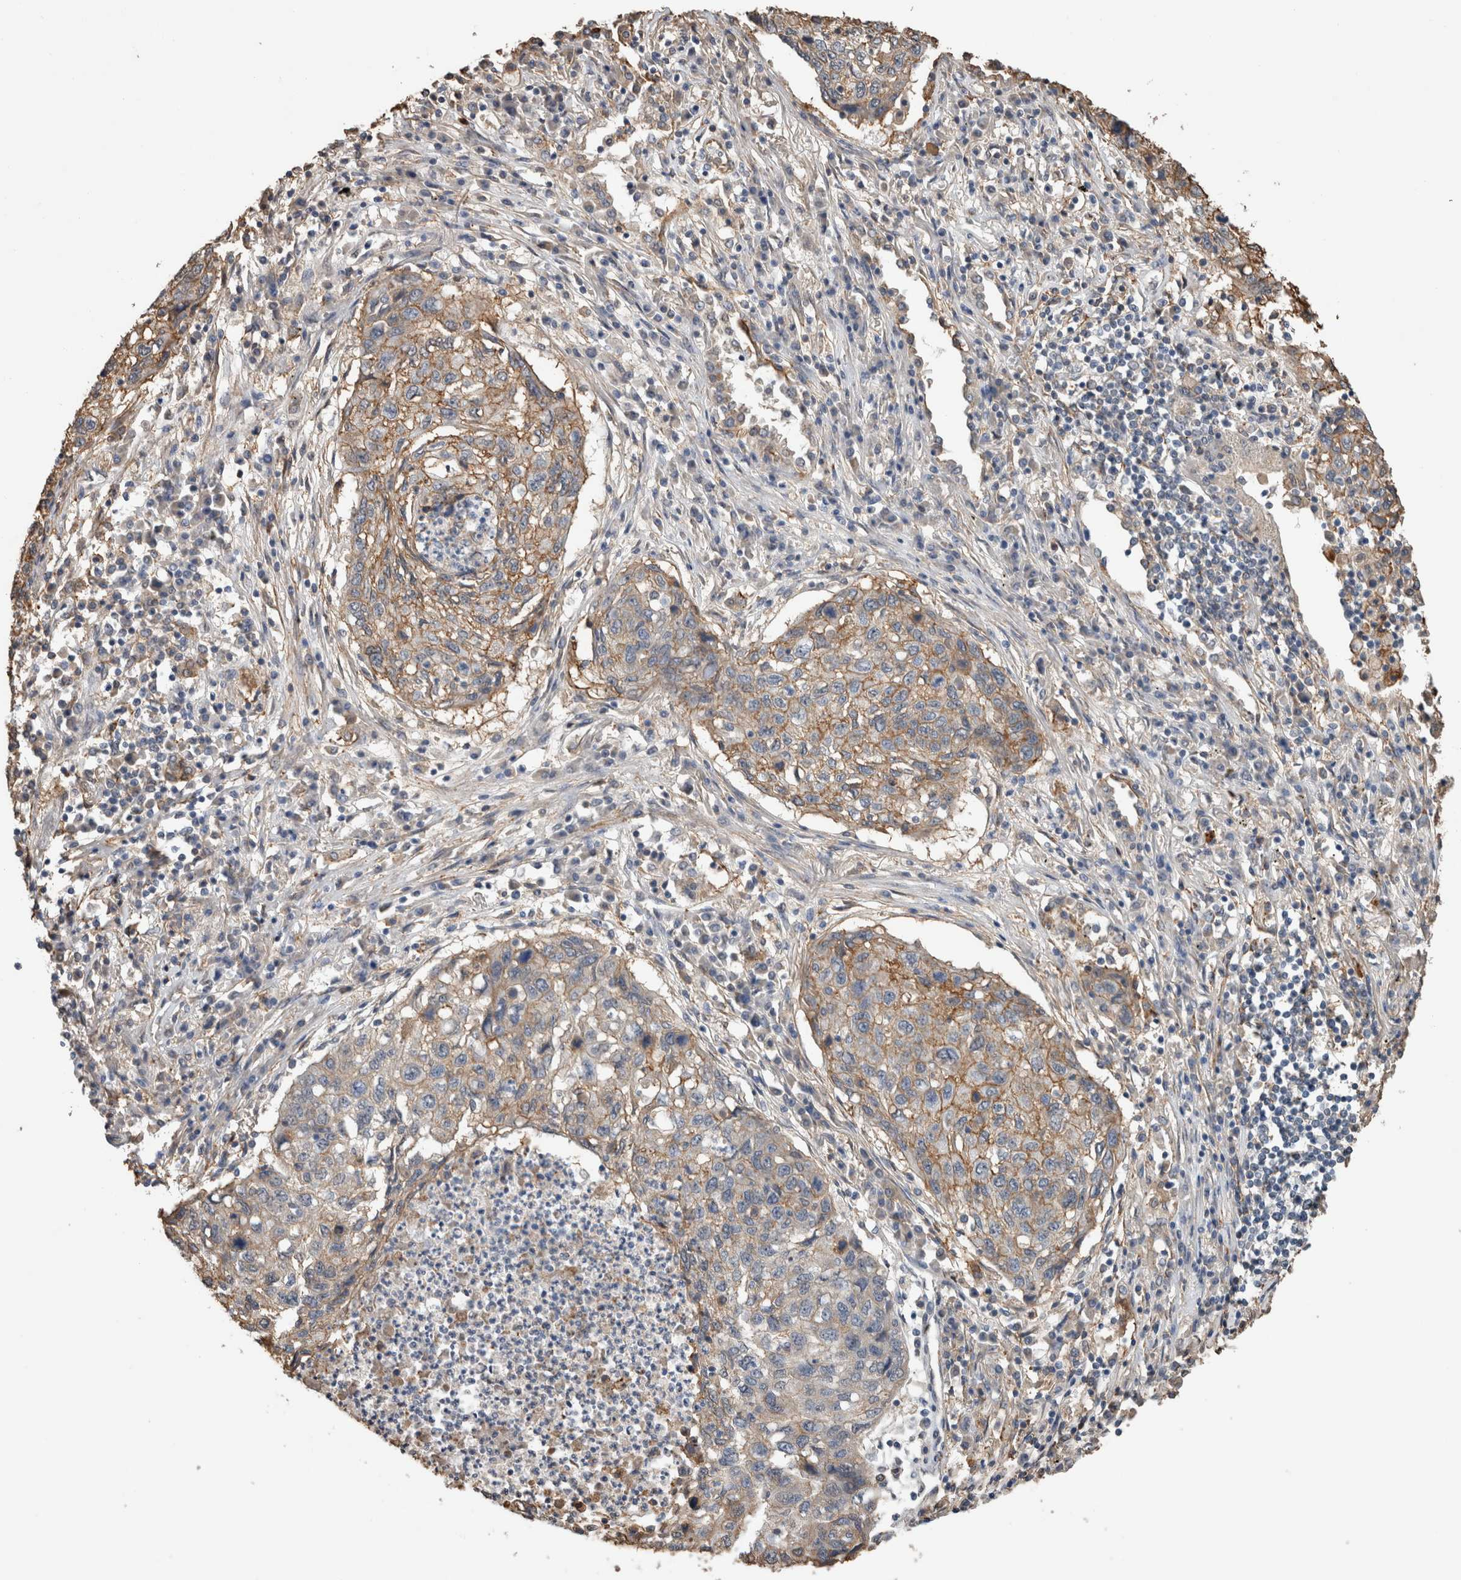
{"staining": {"intensity": "weak", "quantity": ">75%", "location": "cytoplasmic/membranous"}, "tissue": "lung cancer", "cell_type": "Tumor cells", "image_type": "cancer", "snomed": [{"axis": "morphology", "description": "Squamous cell carcinoma, NOS"}, {"axis": "topography", "description": "Lung"}], "caption": "This histopathology image demonstrates squamous cell carcinoma (lung) stained with immunohistochemistry to label a protein in brown. The cytoplasmic/membranous of tumor cells show weak positivity for the protein. Nuclei are counter-stained blue.", "gene": "S100A10", "patient": {"sex": "female", "age": 63}}